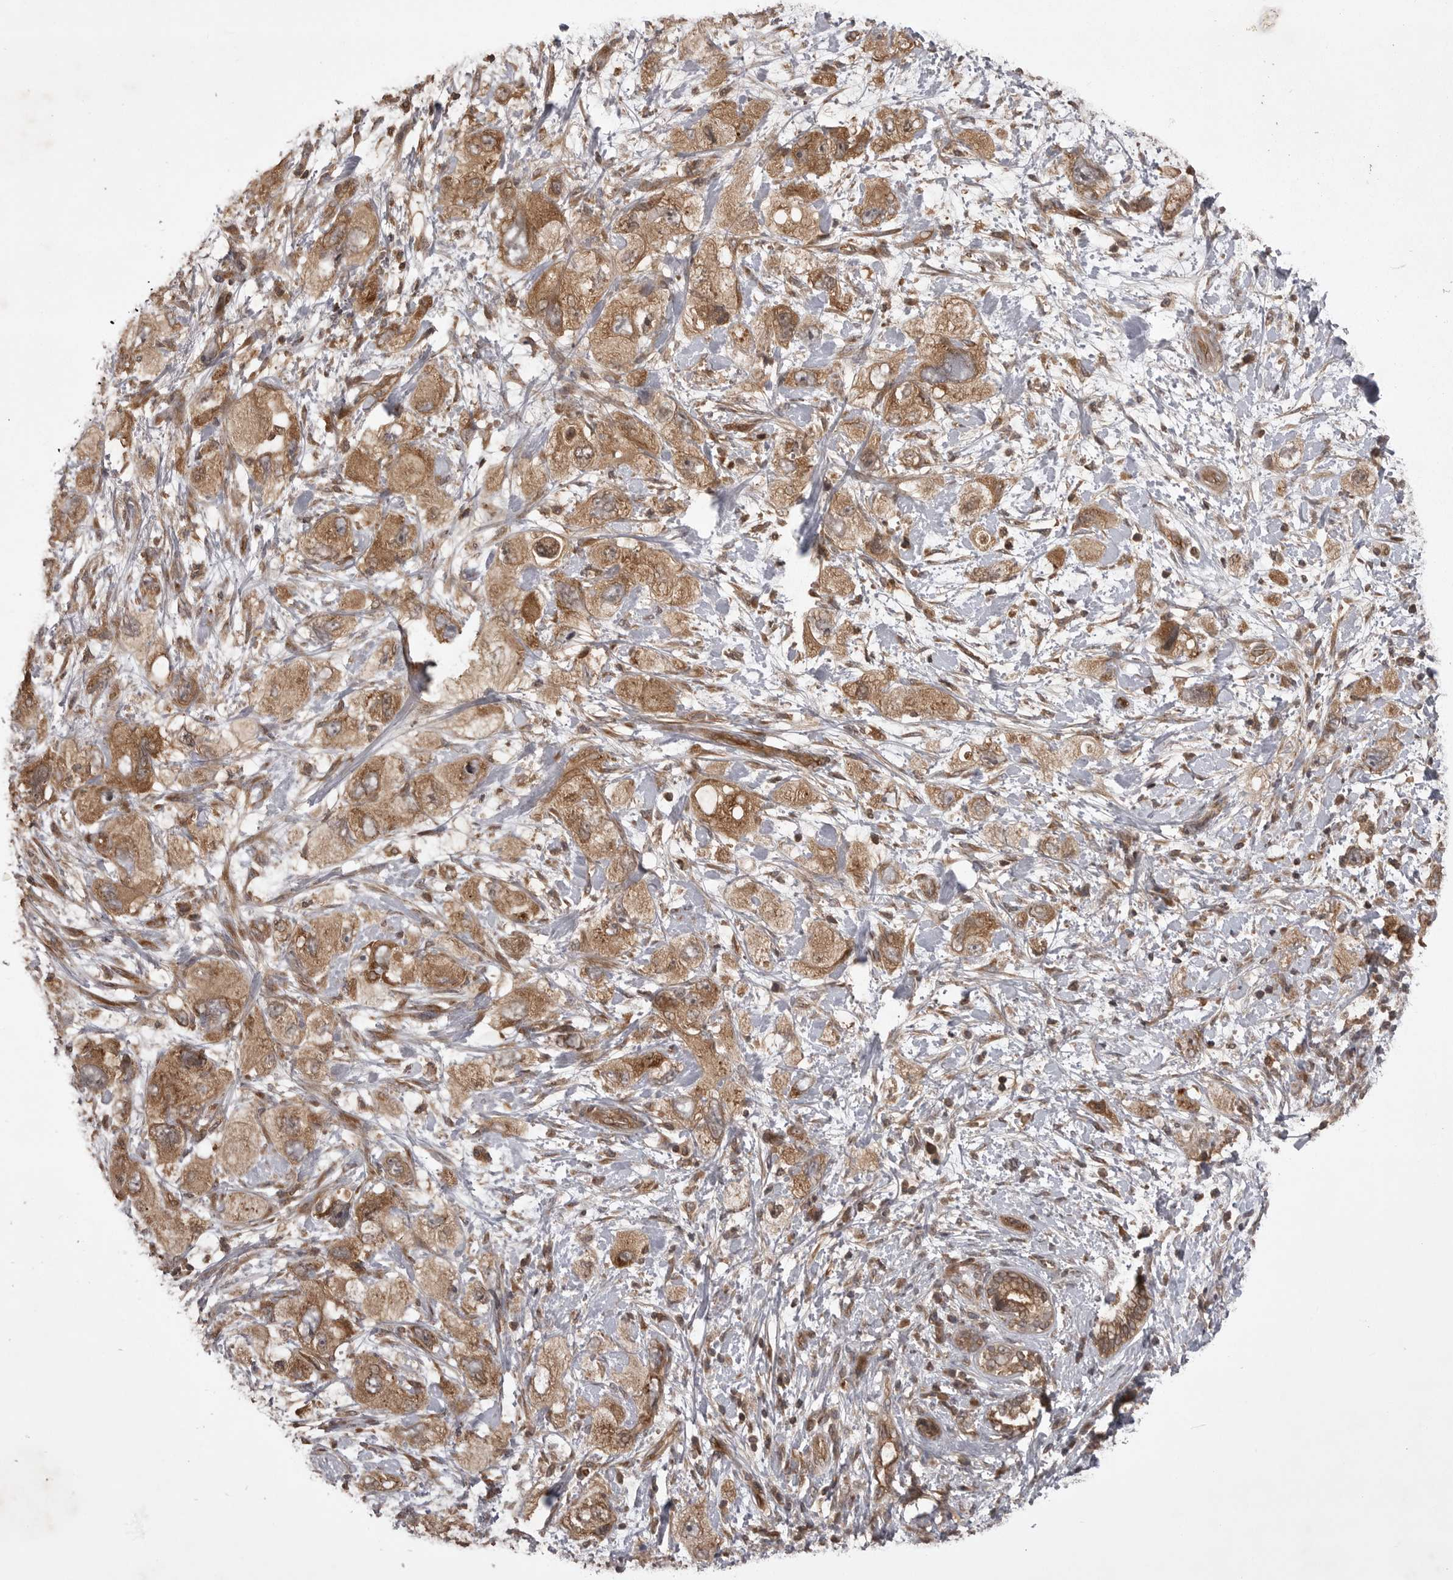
{"staining": {"intensity": "moderate", "quantity": ">75%", "location": "cytoplasmic/membranous"}, "tissue": "pancreatic cancer", "cell_type": "Tumor cells", "image_type": "cancer", "snomed": [{"axis": "morphology", "description": "Adenocarcinoma, NOS"}, {"axis": "topography", "description": "Pancreas"}], "caption": "Adenocarcinoma (pancreatic) stained with a protein marker displays moderate staining in tumor cells.", "gene": "STK24", "patient": {"sex": "female", "age": 73}}